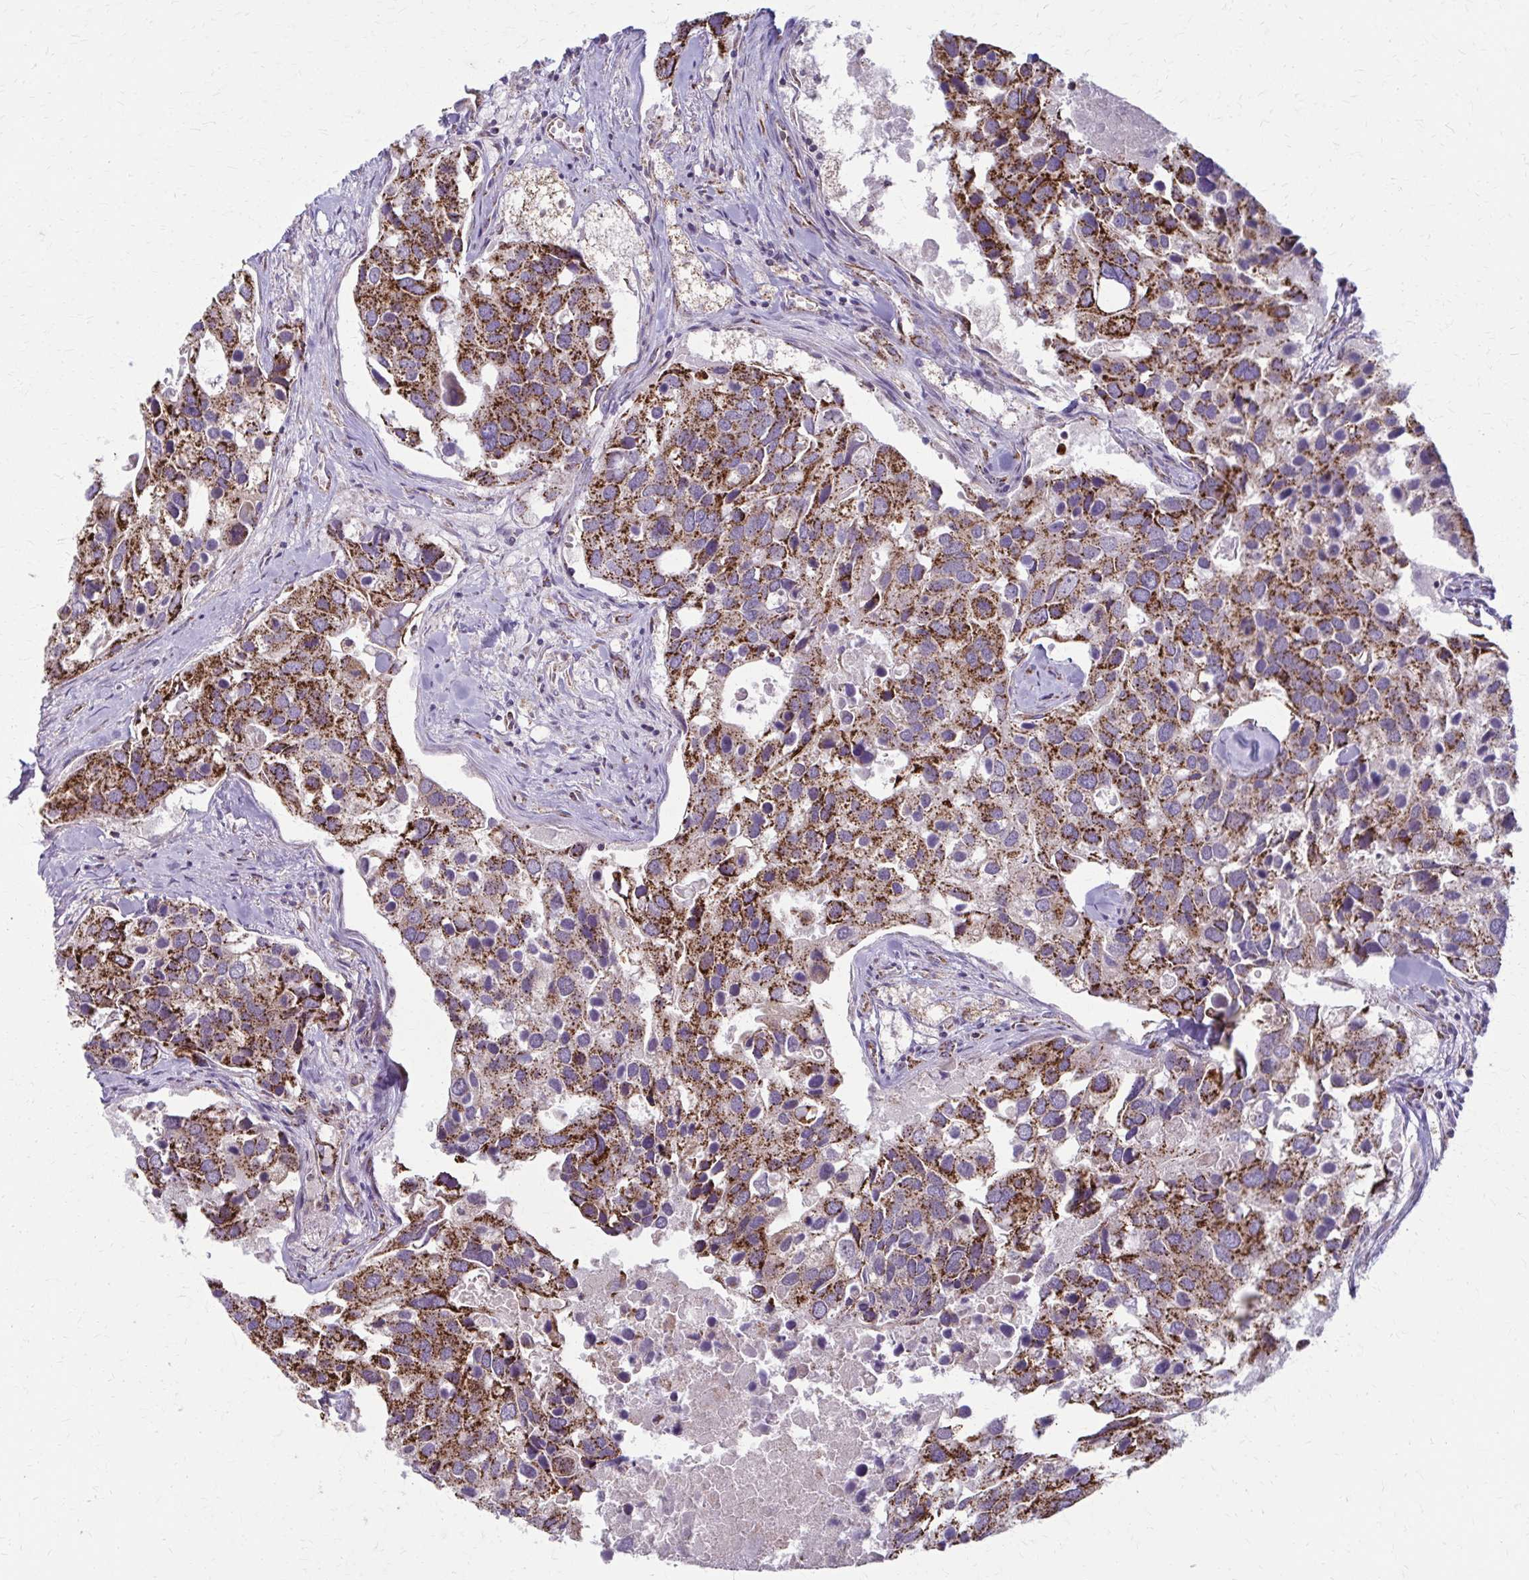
{"staining": {"intensity": "strong", "quantity": ">75%", "location": "cytoplasmic/membranous"}, "tissue": "breast cancer", "cell_type": "Tumor cells", "image_type": "cancer", "snomed": [{"axis": "morphology", "description": "Duct carcinoma"}, {"axis": "topography", "description": "Breast"}], "caption": "This is a histology image of immunohistochemistry staining of breast cancer, which shows strong staining in the cytoplasmic/membranous of tumor cells.", "gene": "TVP23A", "patient": {"sex": "female", "age": 83}}